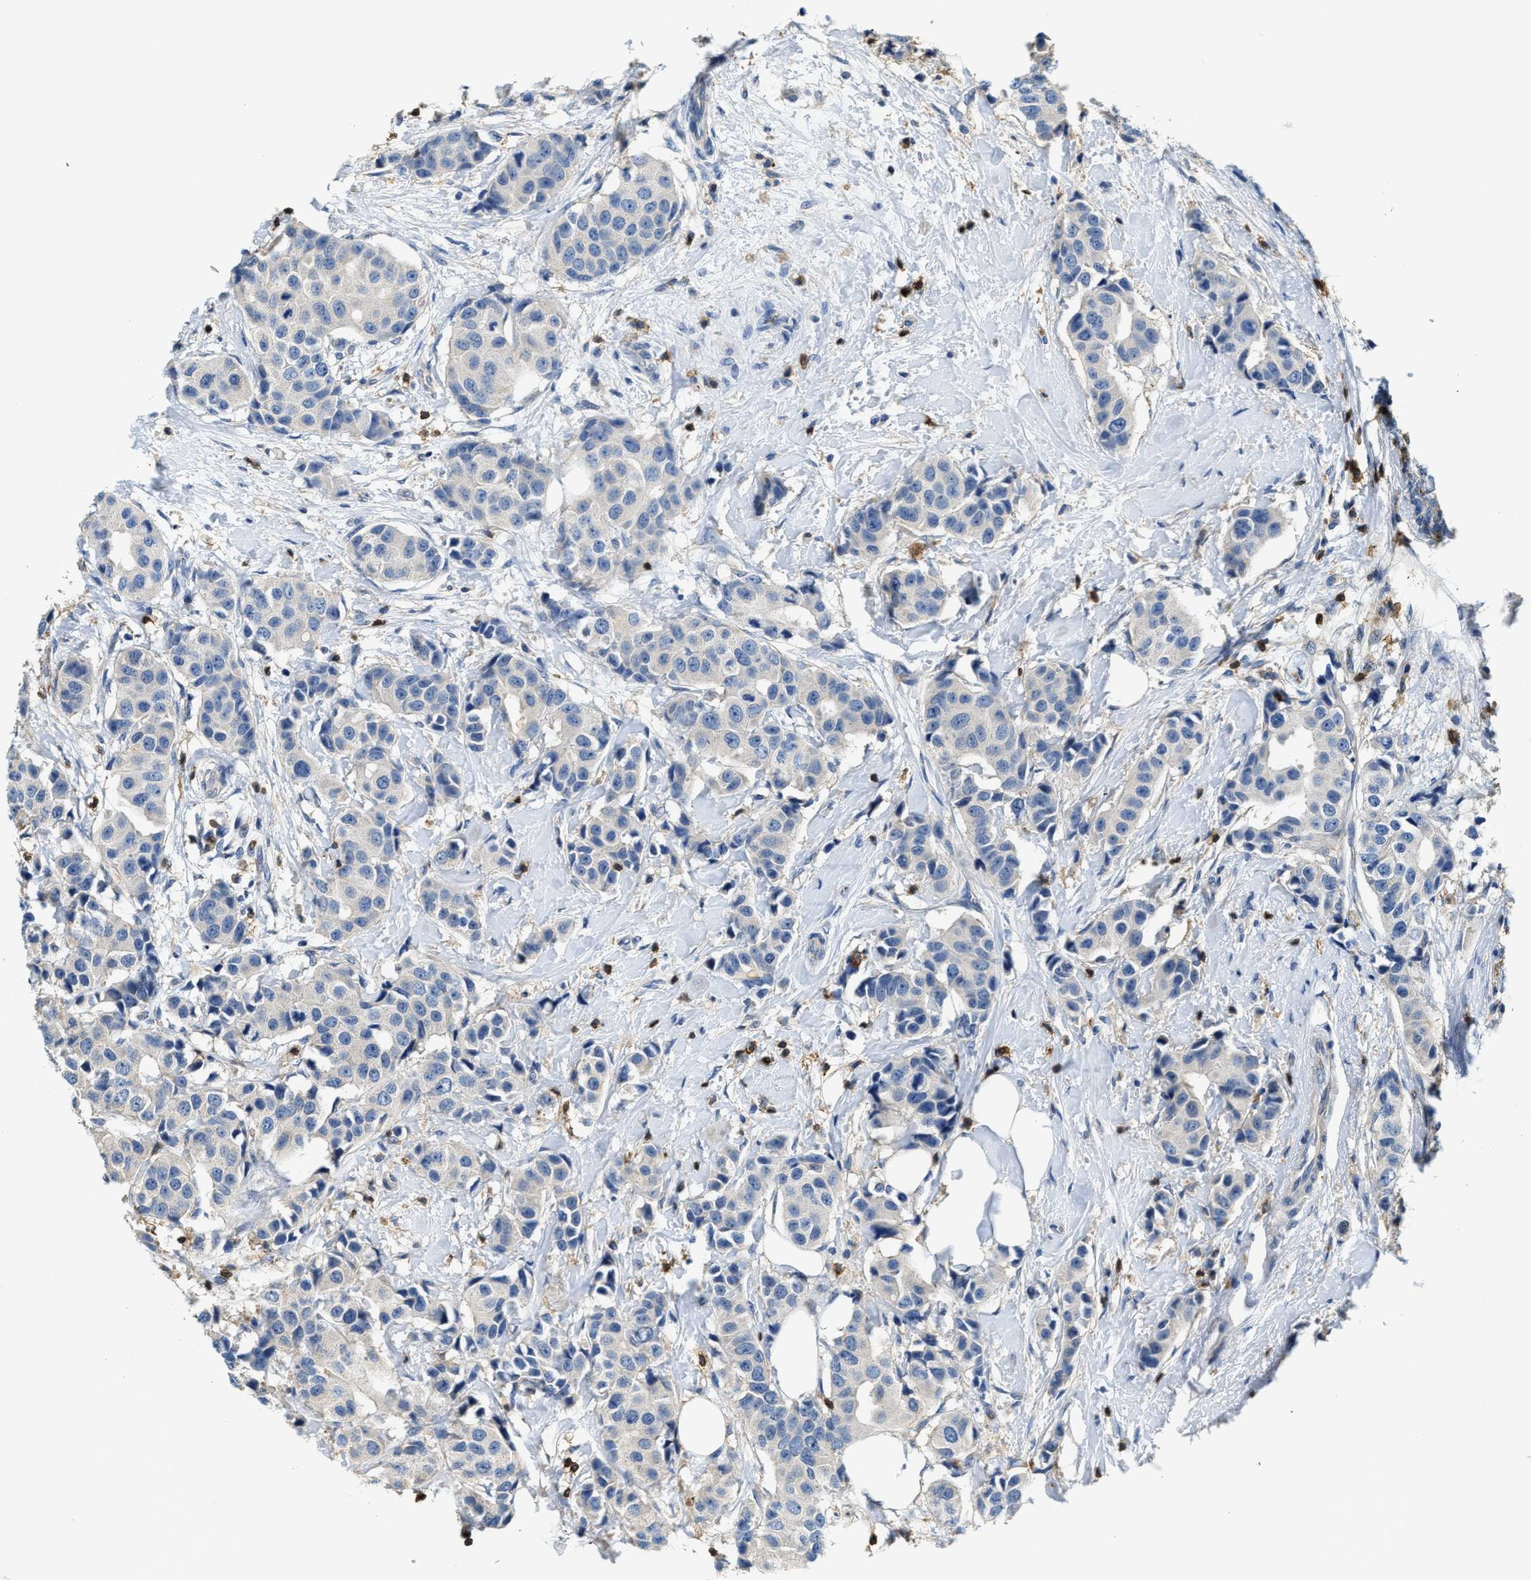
{"staining": {"intensity": "negative", "quantity": "none", "location": "none"}, "tissue": "breast cancer", "cell_type": "Tumor cells", "image_type": "cancer", "snomed": [{"axis": "morphology", "description": "Normal tissue, NOS"}, {"axis": "morphology", "description": "Duct carcinoma"}, {"axis": "topography", "description": "Breast"}], "caption": "IHC of human breast cancer (infiltrating ductal carcinoma) displays no expression in tumor cells.", "gene": "MYO1G", "patient": {"sex": "female", "age": 39}}